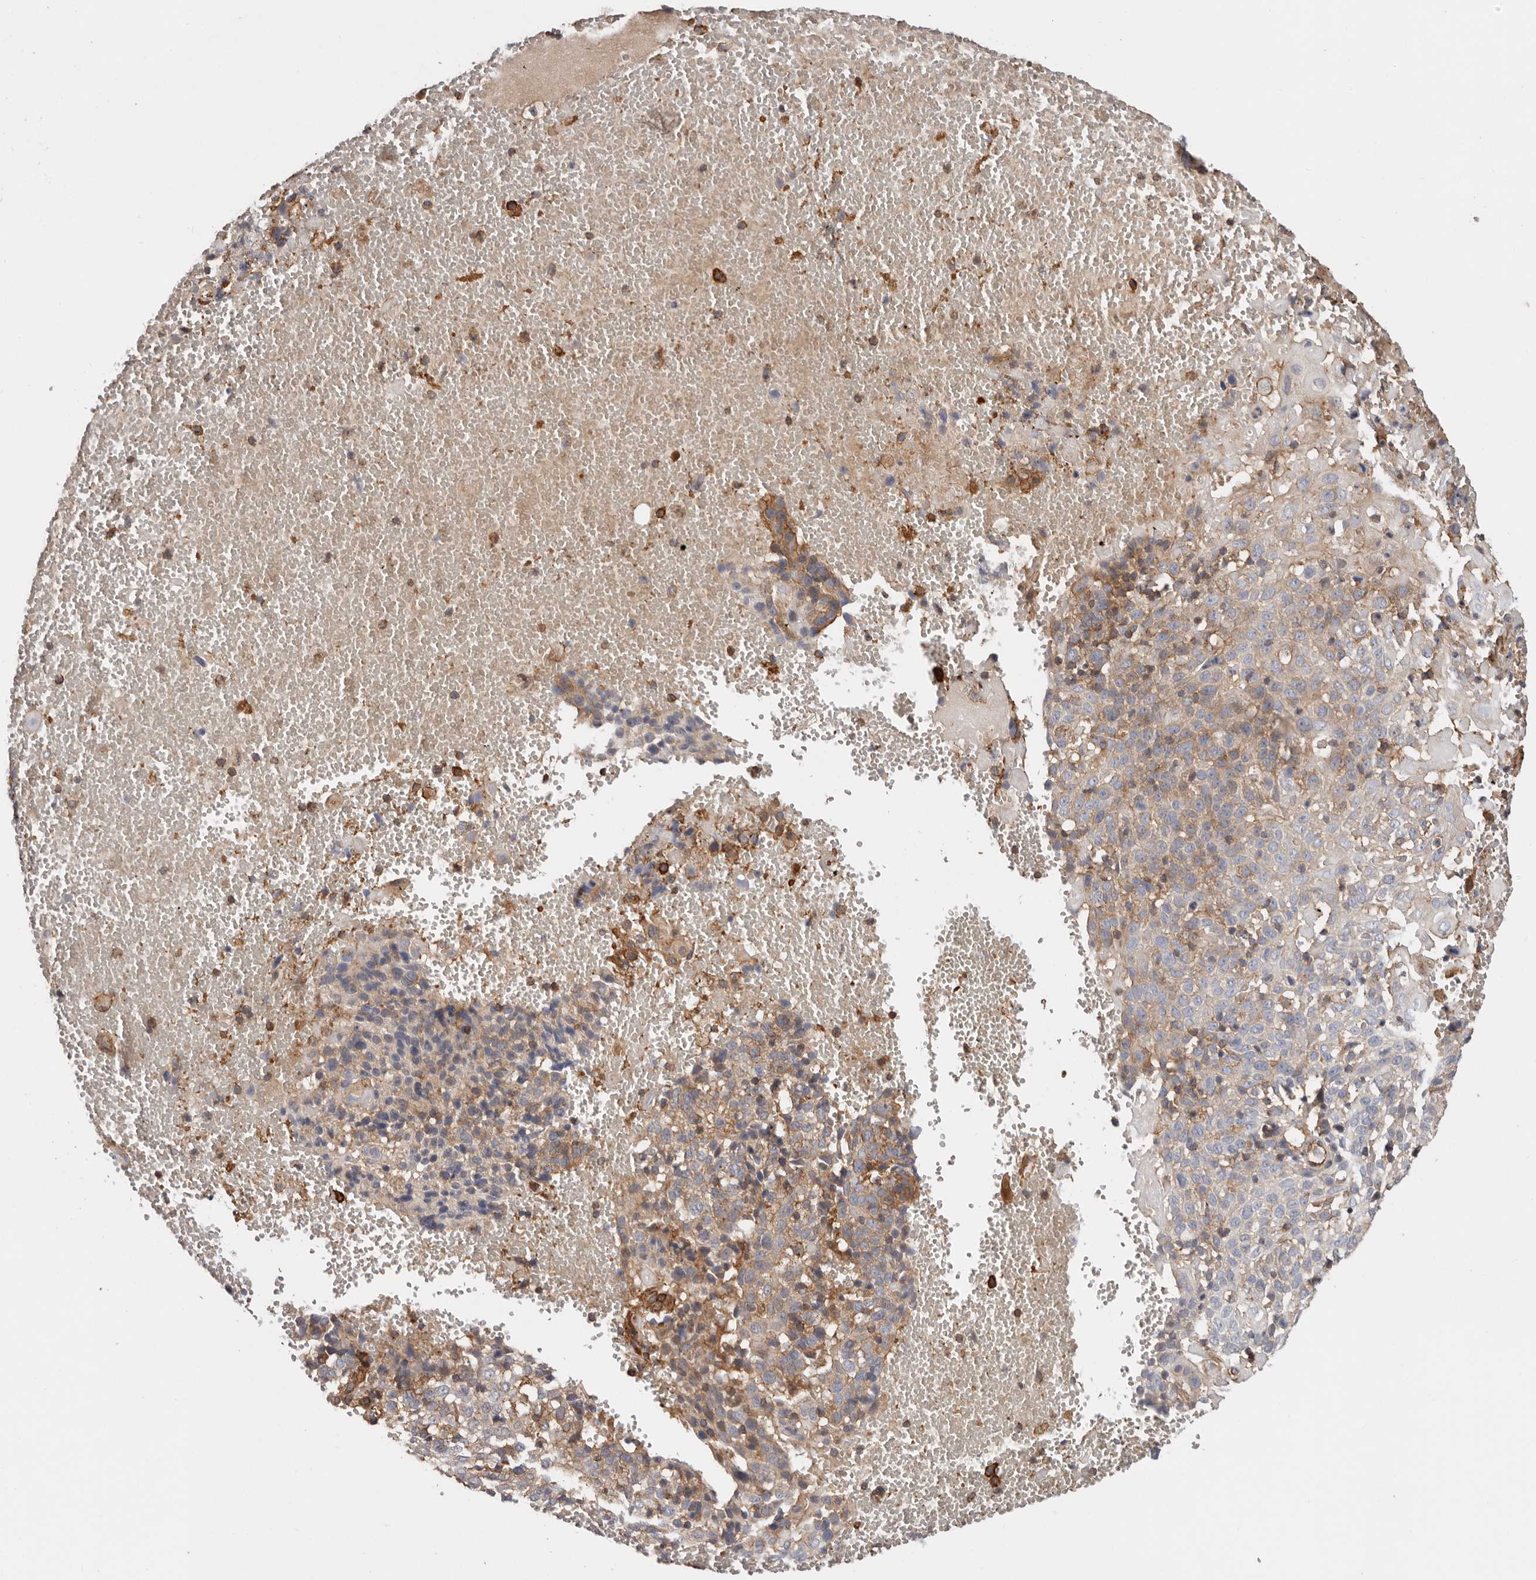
{"staining": {"intensity": "moderate", "quantity": ">75%", "location": "cytoplasmic/membranous"}, "tissue": "cervical cancer", "cell_type": "Tumor cells", "image_type": "cancer", "snomed": [{"axis": "morphology", "description": "Squamous cell carcinoma, NOS"}, {"axis": "topography", "description": "Cervix"}], "caption": "Squamous cell carcinoma (cervical) tissue demonstrates moderate cytoplasmic/membranous expression in approximately >75% of tumor cells", "gene": "TMC7", "patient": {"sex": "female", "age": 74}}